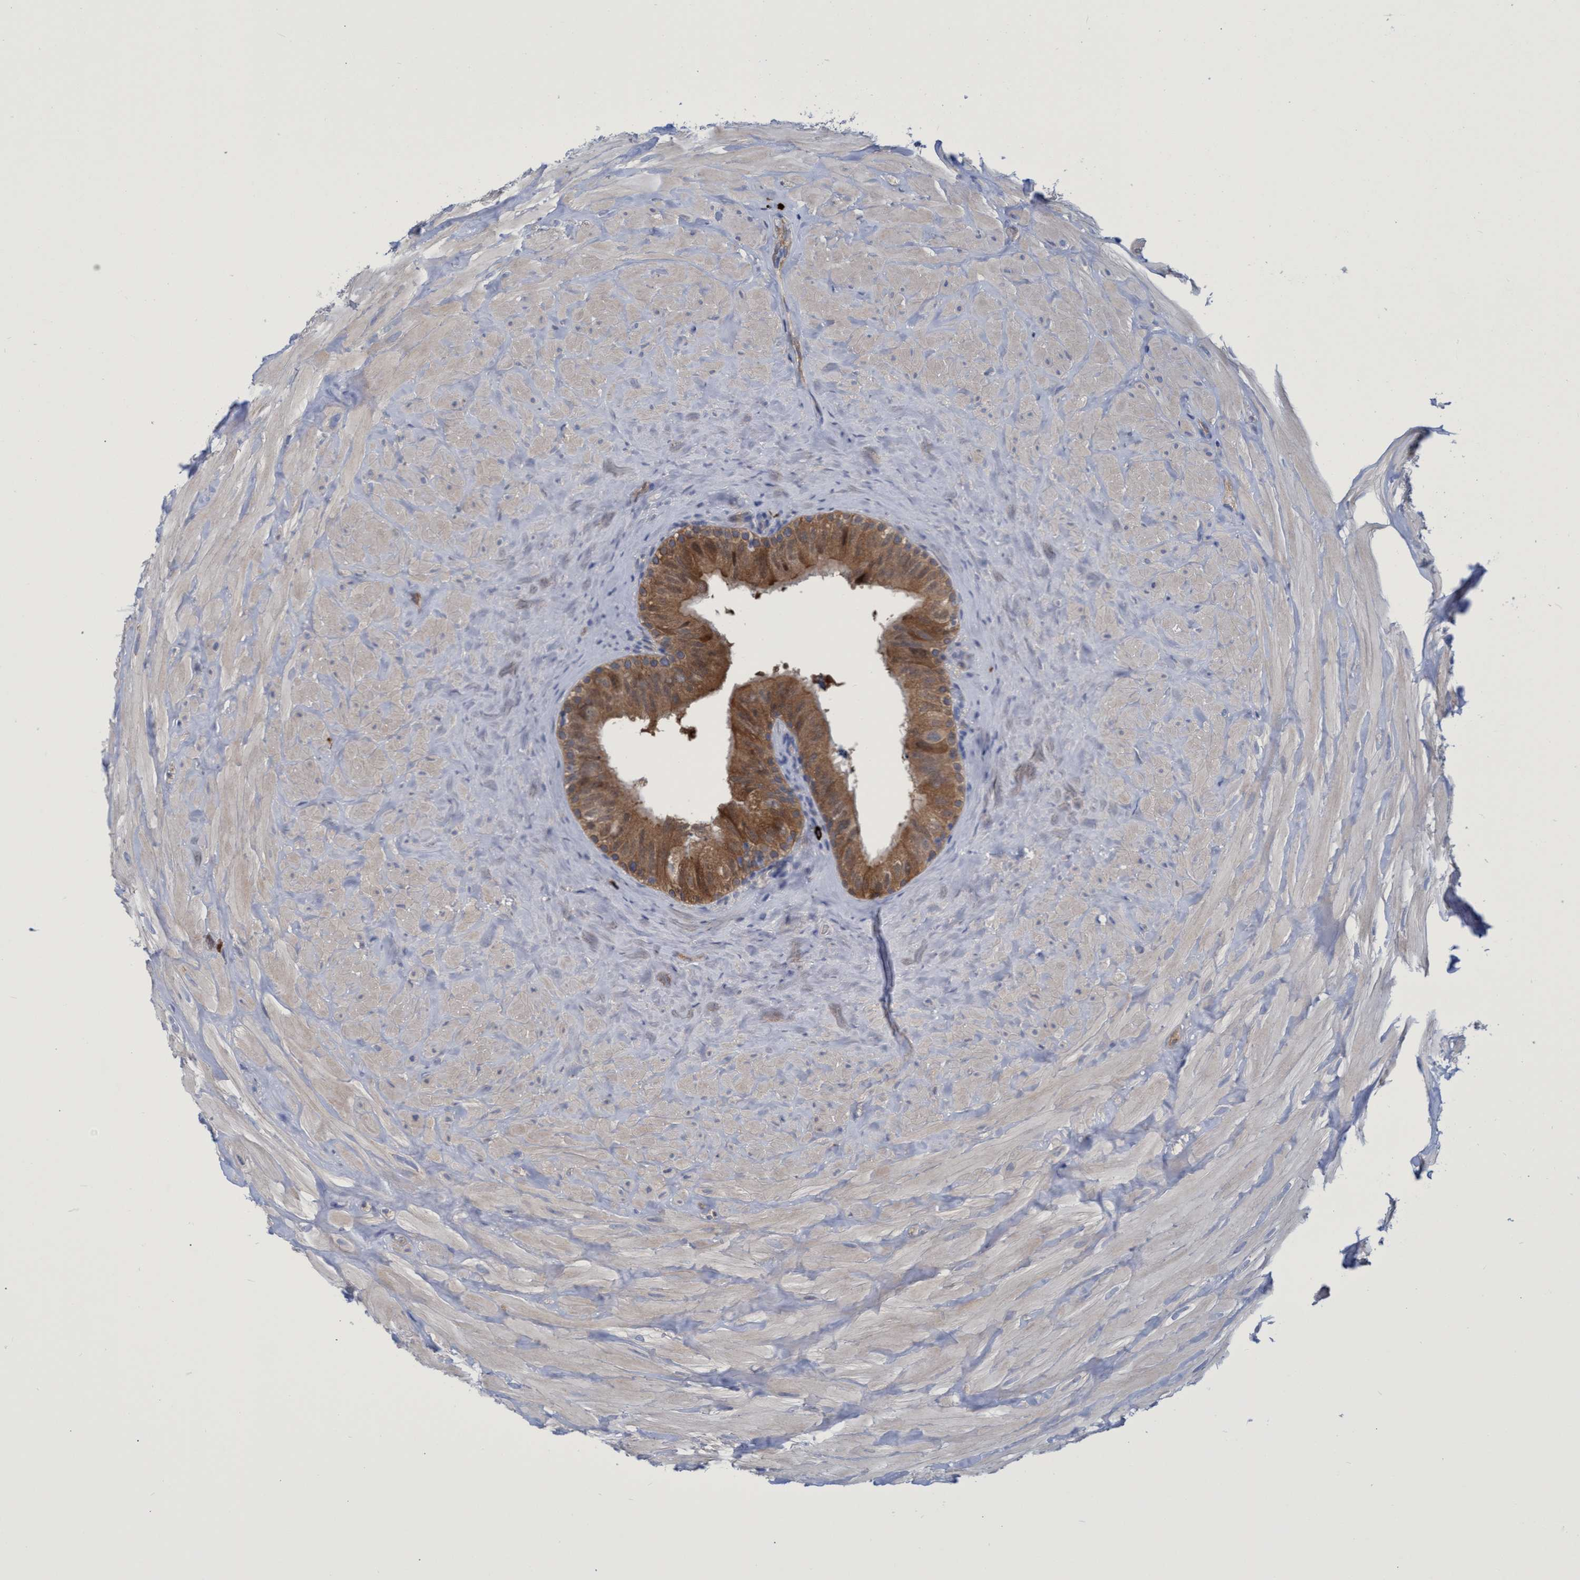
{"staining": {"intensity": "moderate", "quantity": ">75%", "location": "cytoplasmic/membranous"}, "tissue": "epididymis", "cell_type": "Glandular cells", "image_type": "normal", "snomed": [{"axis": "morphology", "description": "Normal tissue, NOS"}, {"axis": "topography", "description": "Ureter, NOS"}], "caption": "A brown stain labels moderate cytoplasmic/membranous staining of a protein in glandular cells of benign epididymis.", "gene": "PNPO", "patient": {"sex": "male", "age": 61}}